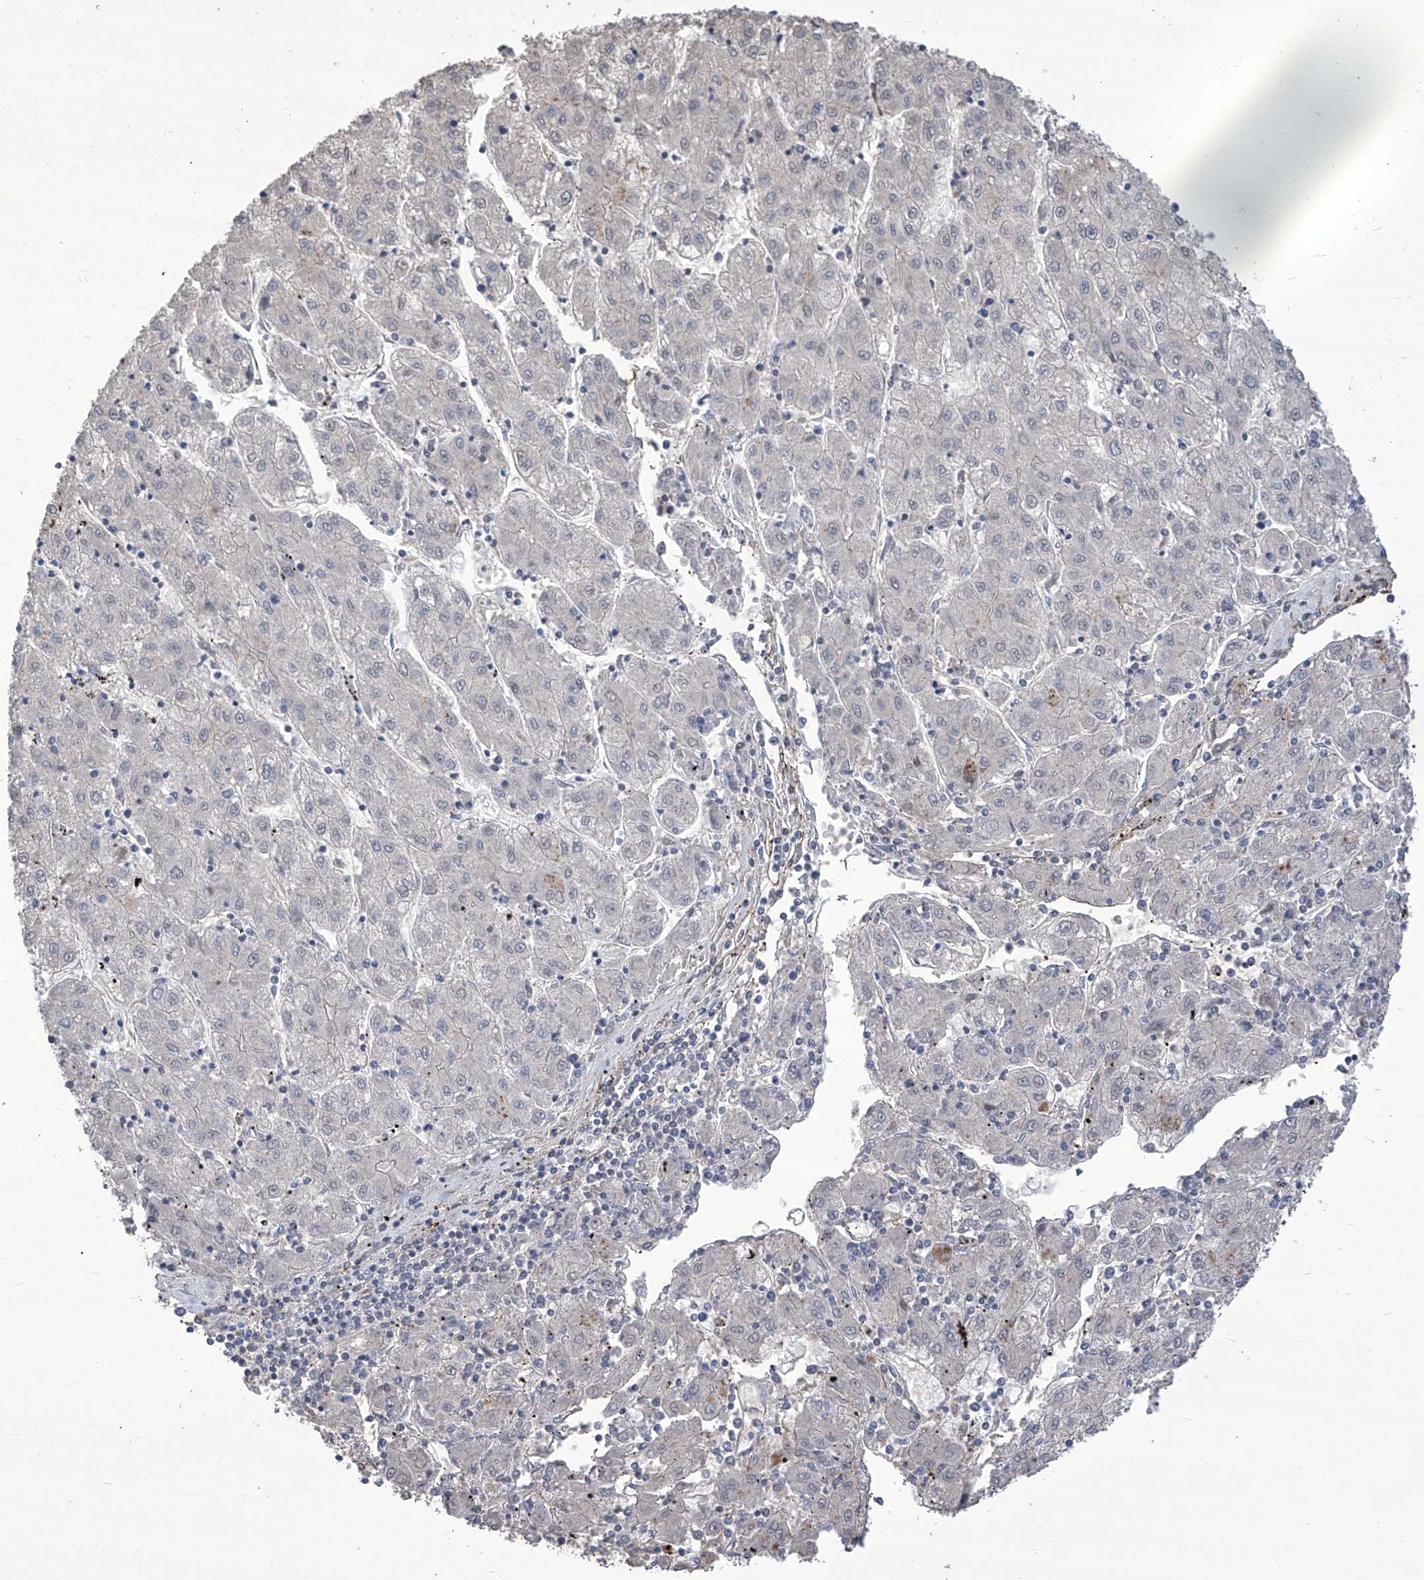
{"staining": {"intensity": "negative", "quantity": "none", "location": "none"}, "tissue": "liver cancer", "cell_type": "Tumor cells", "image_type": "cancer", "snomed": [{"axis": "morphology", "description": "Carcinoma, Hepatocellular, NOS"}, {"axis": "topography", "description": "Liver"}], "caption": "Tumor cells show no significant protein expression in liver hepatocellular carcinoma. (Brightfield microscopy of DAB immunohistochemistry at high magnification).", "gene": "TXNIP", "patient": {"sex": "male", "age": 72}}